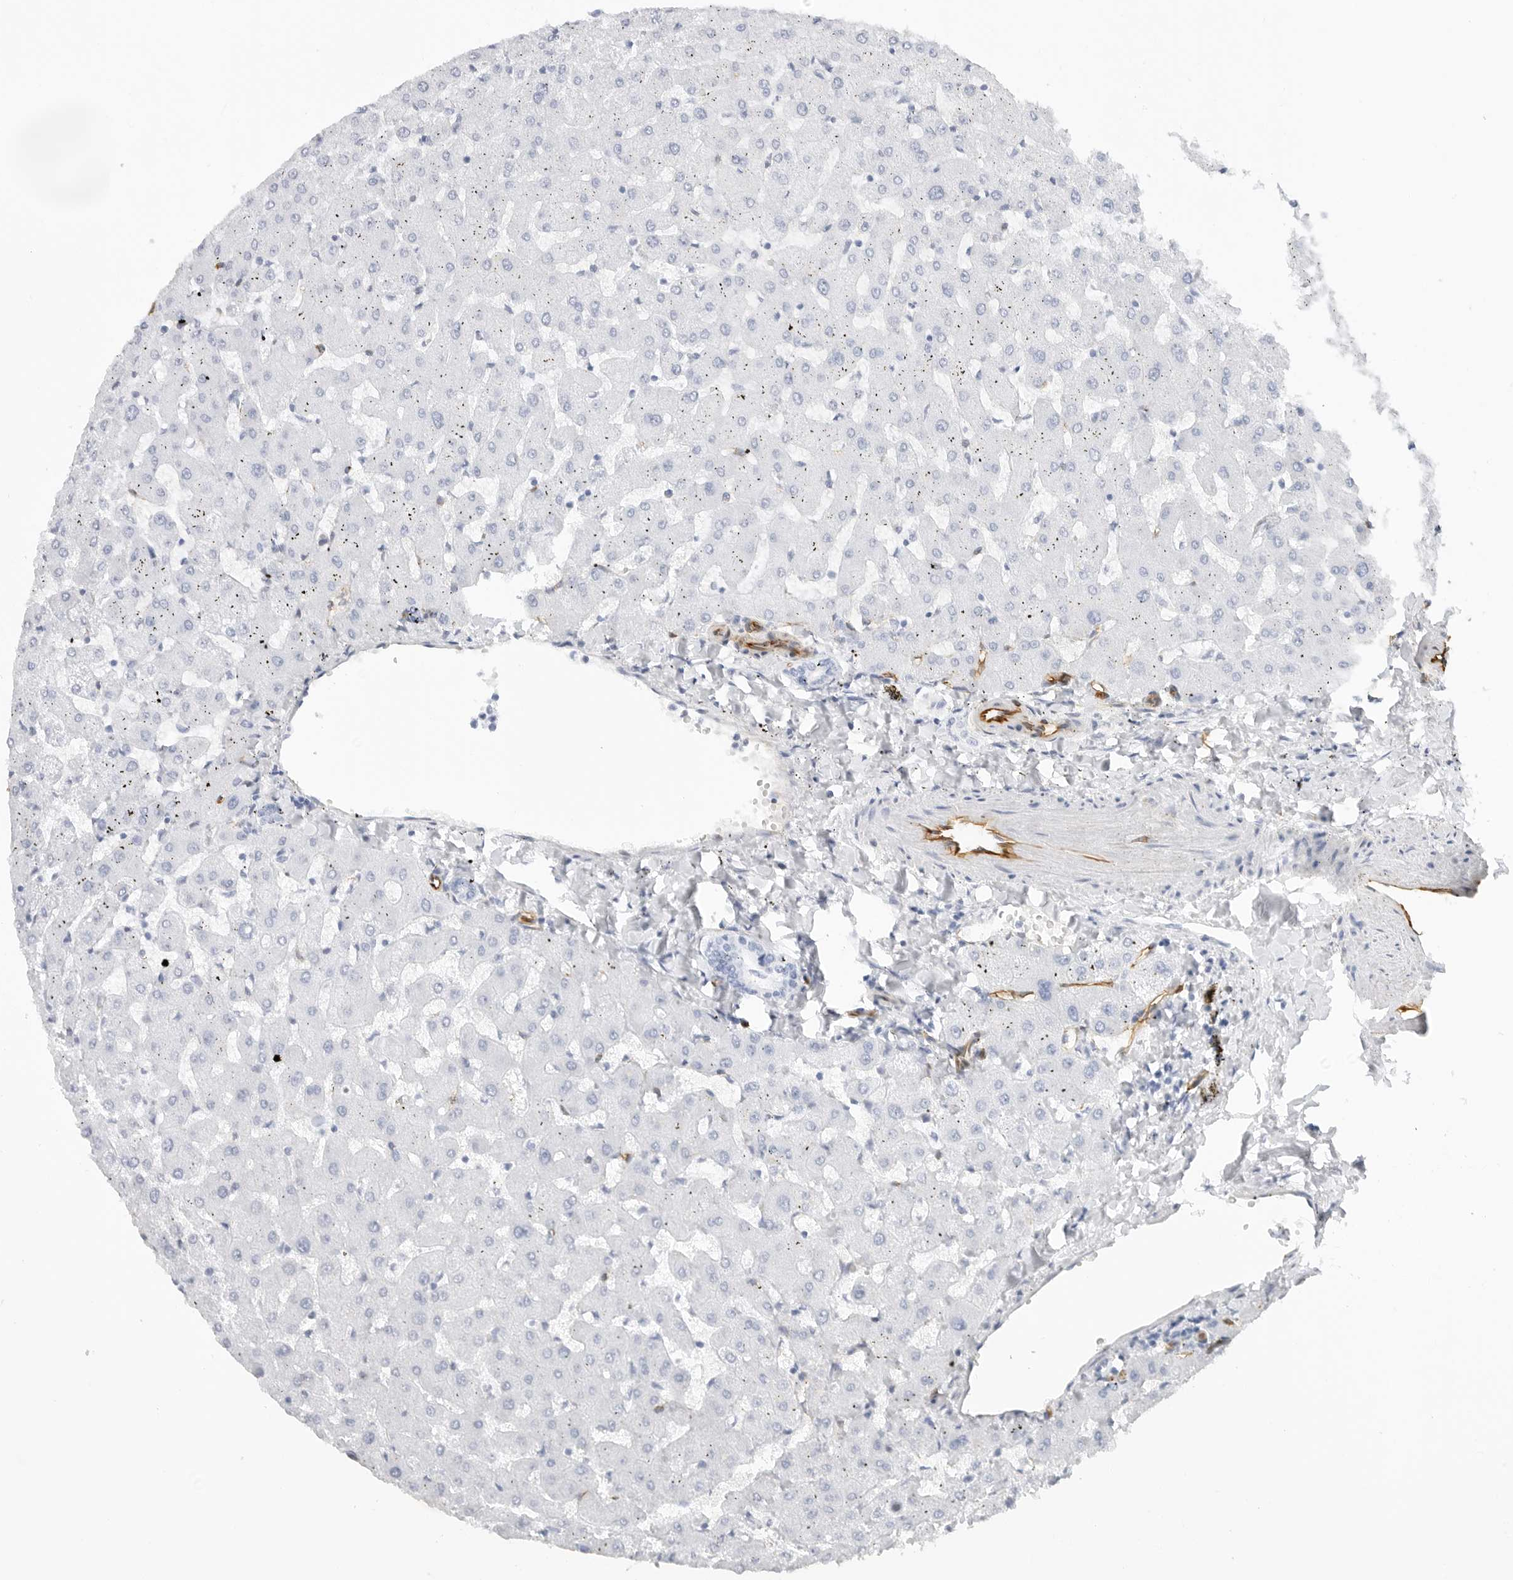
{"staining": {"intensity": "negative", "quantity": "none", "location": "none"}, "tissue": "liver", "cell_type": "Cholangiocytes", "image_type": "normal", "snomed": [{"axis": "morphology", "description": "Normal tissue, NOS"}, {"axis": "topography", "description": "Liver"}], "caption": "High power microscopy image of an IHC histopathology image of benign liver, revealing no significant positivity in cholangiocytes. (Brightfield microscopy of DAB immunohistochemistry at high magnification).", "gene": "NES", "patient": {"sex": "female", "age": 63}}